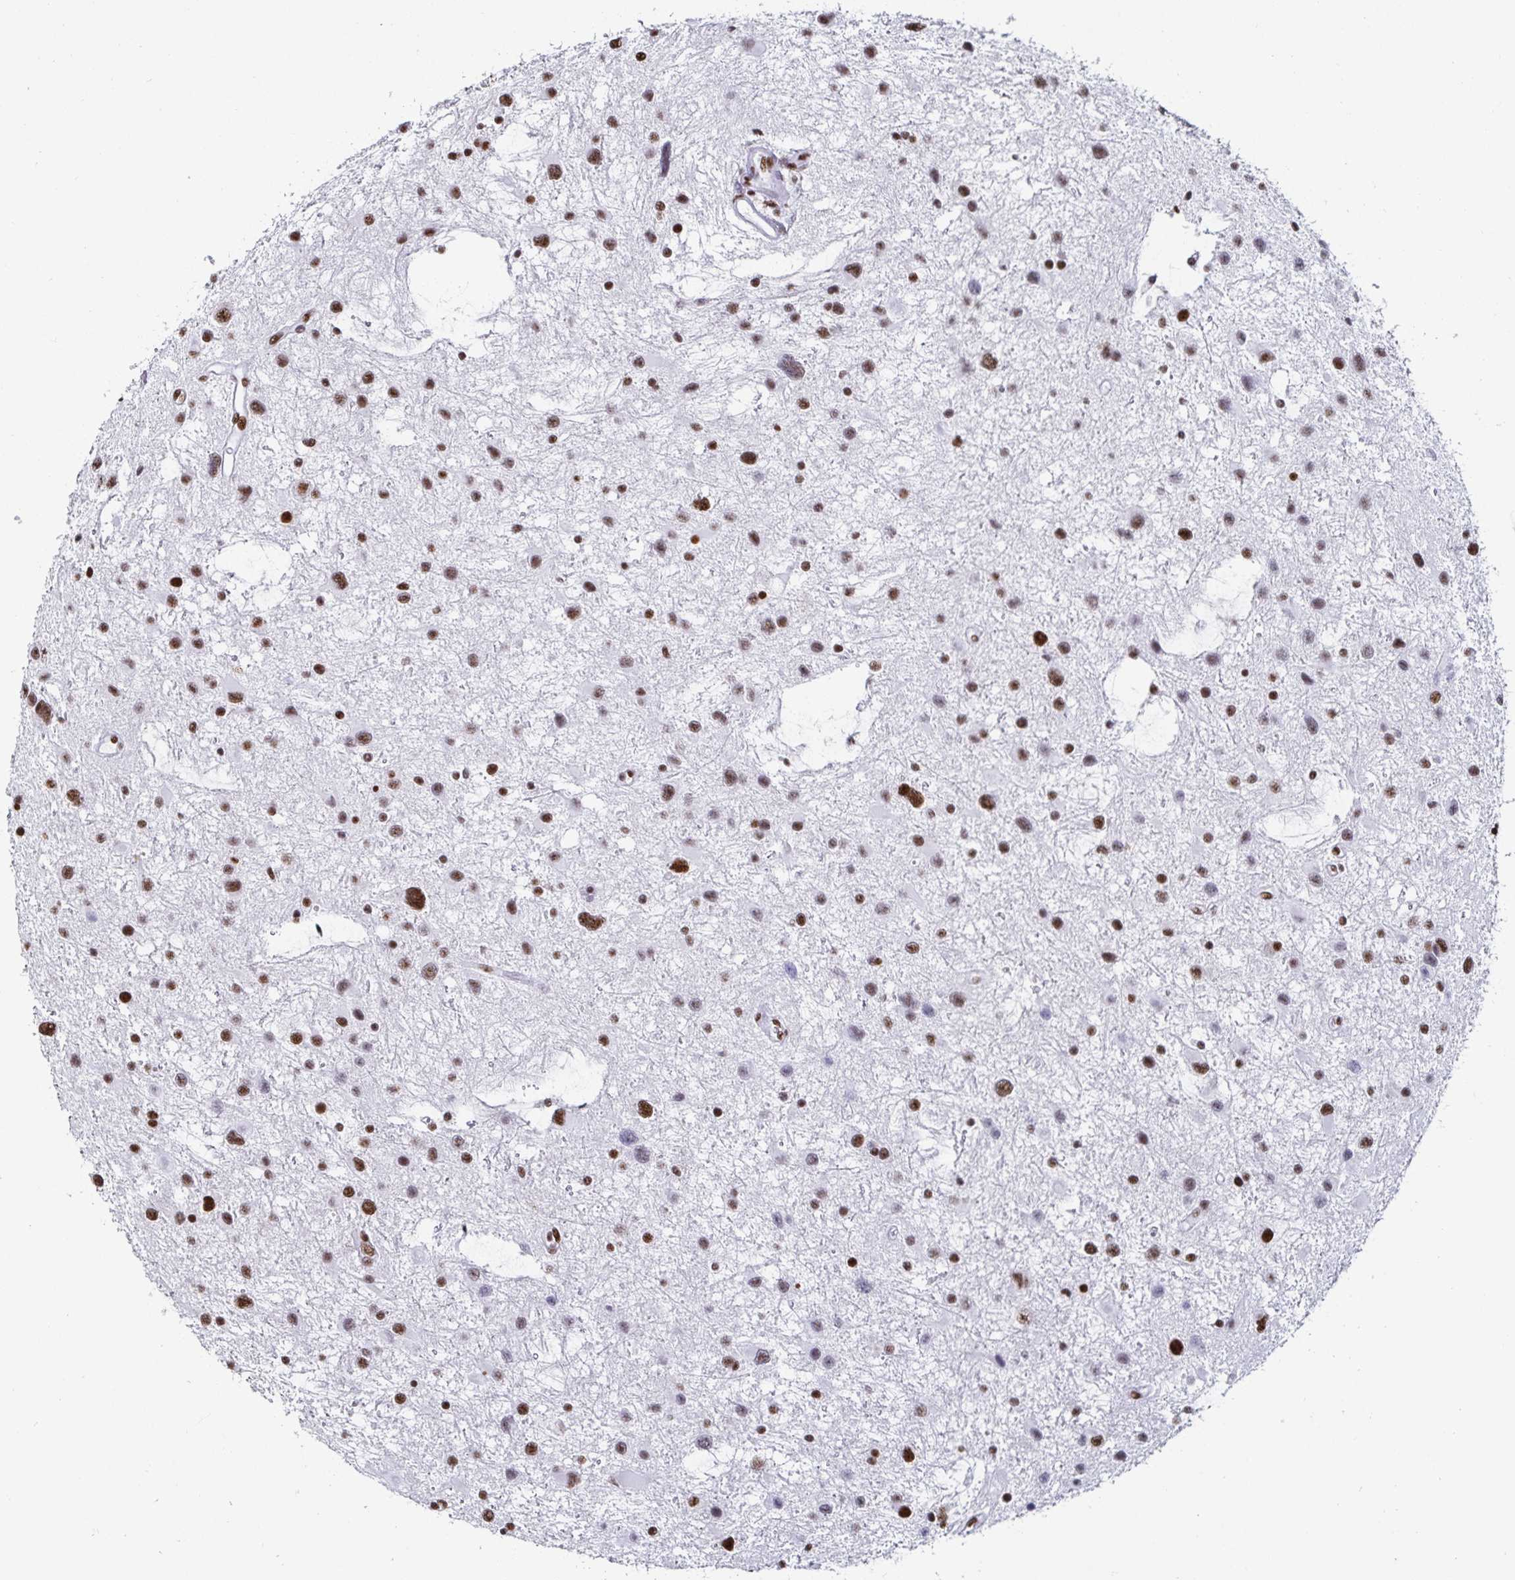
{"staining": {"intensity": "moderate", "quantity": ">75%", "location": "nuclear"}, "tissue": "glioma", "cell_type": "Tumor cells", "image_type": "cancer", "snomed": [{"axis": "morphology", "description": "Glioma, malignant, Low grade"}, {"axis": "topography", "description": "Brain"}], "caption": "A high-resolution photomicrograph shows IHC staining of malignant low-grade glioma, which displays moderate nuclear expression in approximately >75% of tumor cells.", "gene": "DDX39B", "patient": {"sex": "female", "age": 32}}